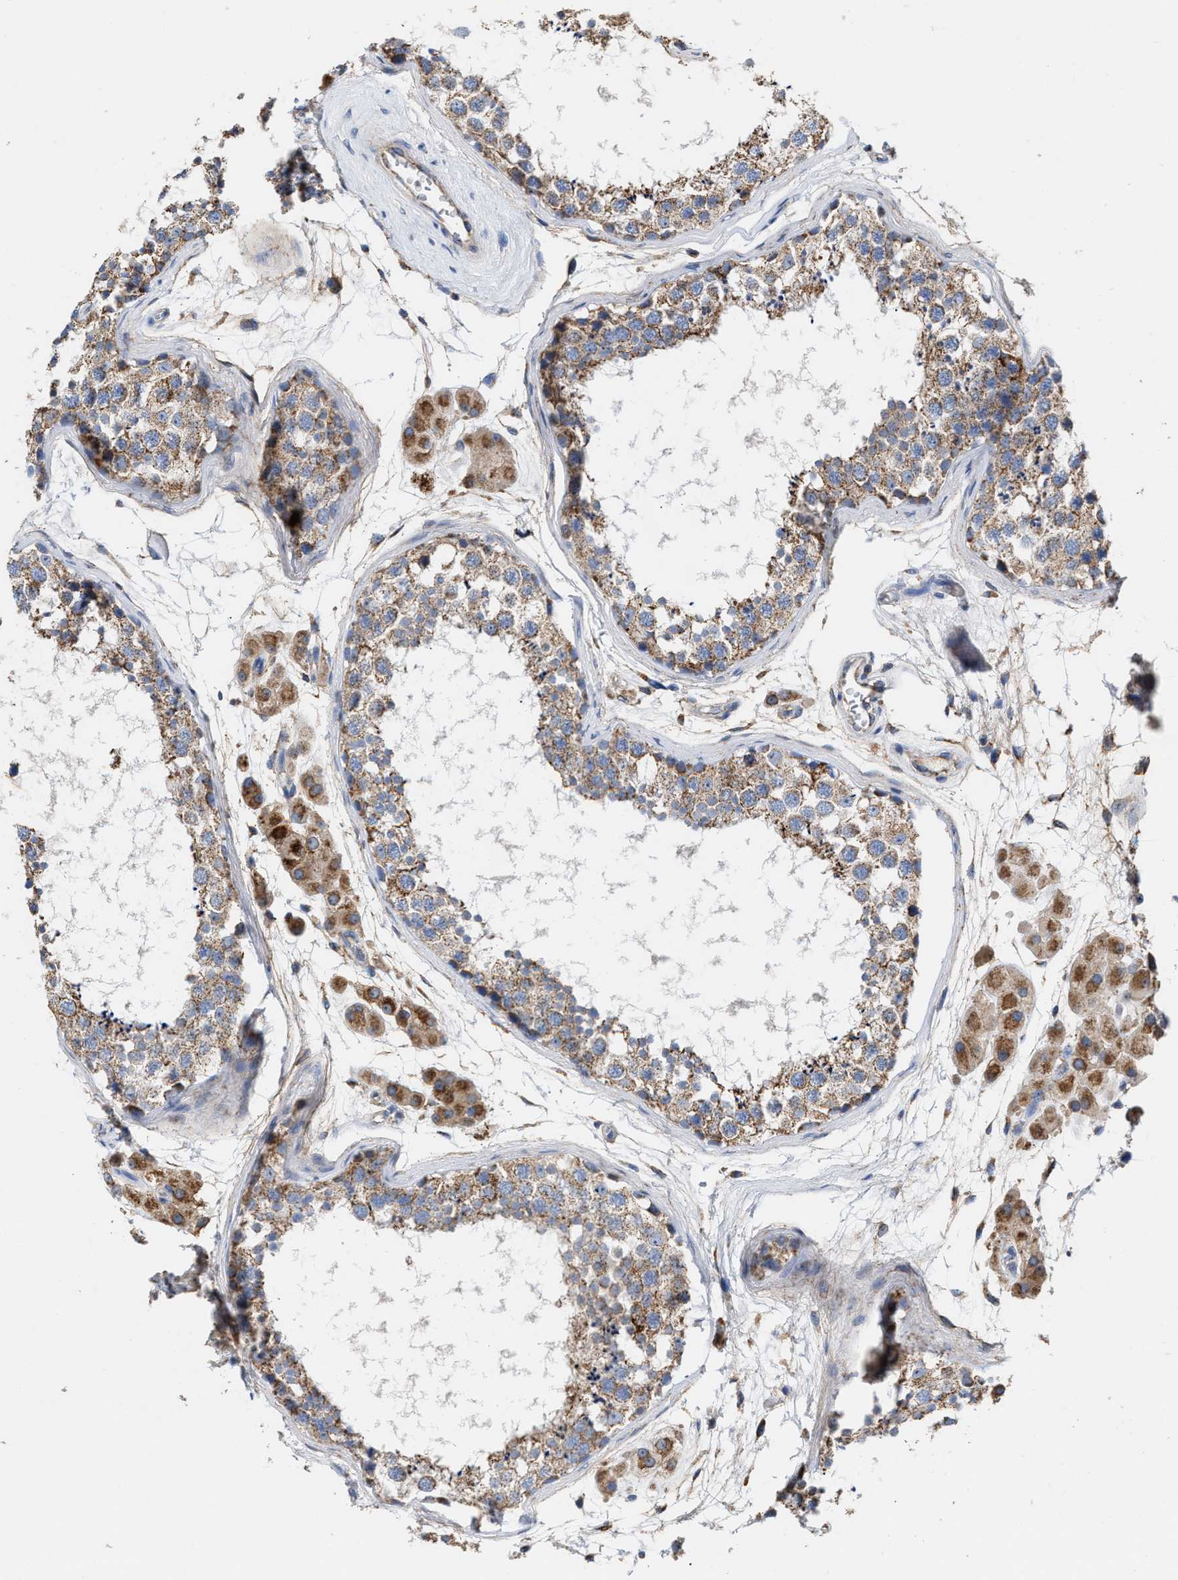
{"staining": {"intensity": "moderate", "quantity": ">75%", "location": "cytoplasmic/membranous"}, "tissue": "testis", "cell_type": "Cells in seminiferous ducts", "image_type": "normal", "snomed": [{"axis": "morphology", "description": "Normal tissue, NOS"}, {"axis": "topography", "description": "Testis"}], "caption": "Brown immunohistochemical staining in normal human testis reveals moderate cytoplasmic/membranous expression in about >75% of cells in seminiferous ducts. The staining was performed using DAB to visualize the protein expression in brown, while the nuclei were stained in blue with hematoxylin (Magnification: 20x).", "gene": "MECR", "patient": {"sex": "male", "age": 56}}